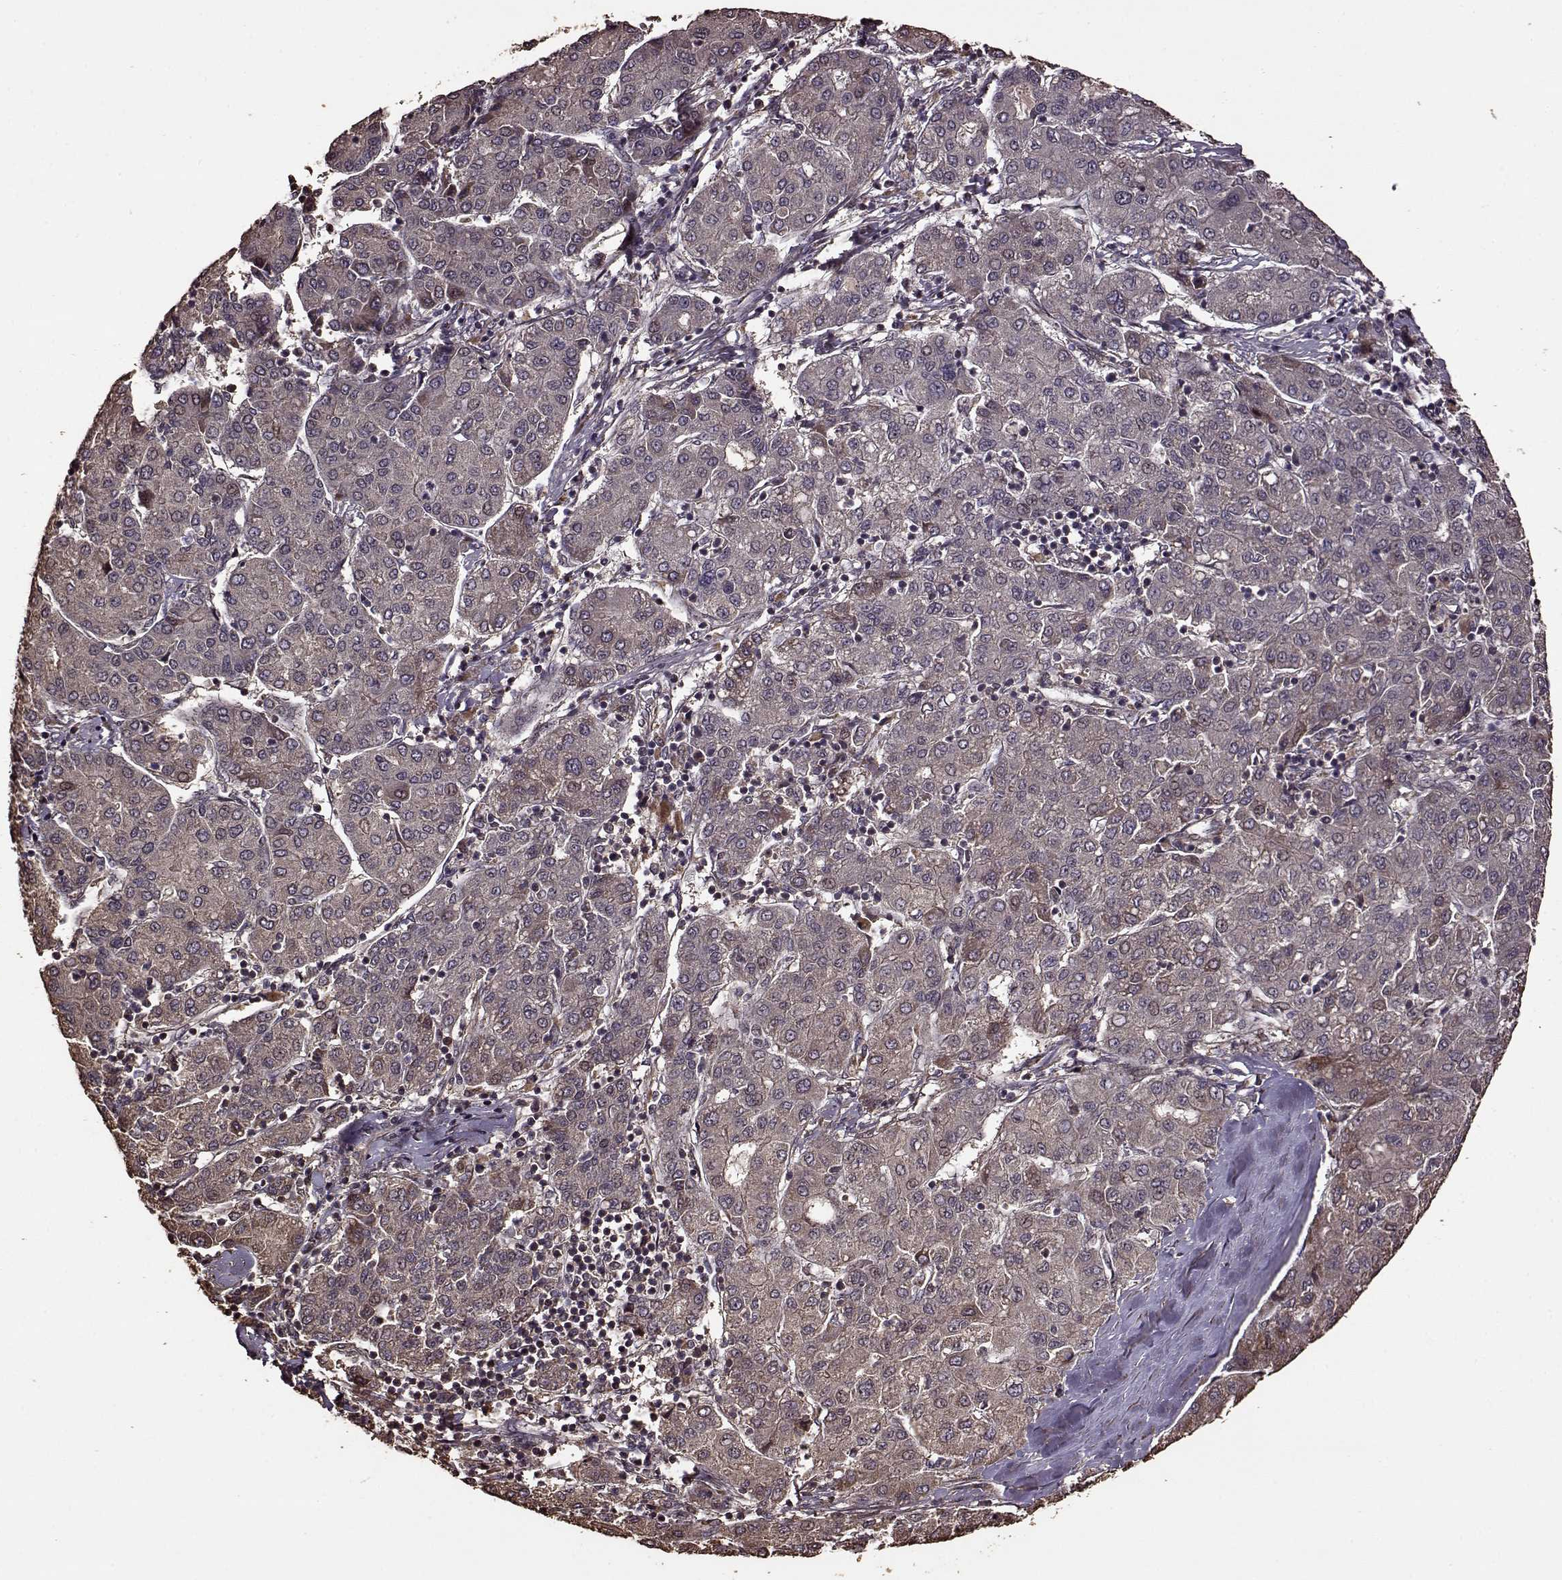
{"staining": {"intensity": "negative", "quantity": "none", "location": "none"}, "tissue": "liver cancer", "cell_type": "Tumor cells", "image_type": "cancer", "snomed": [{"axis": "morphology", "description": "Carcinoma, Hepatocellular, NOS"}, {"axis": "topography", "description": "Liver"}], "caption": "Immunohistochemistry of human hepatocellular carcinoma (liver) shows no staining in tumor cells.", "gene": "FBXW11", "patient": {"sex": "male", "age": 65}}